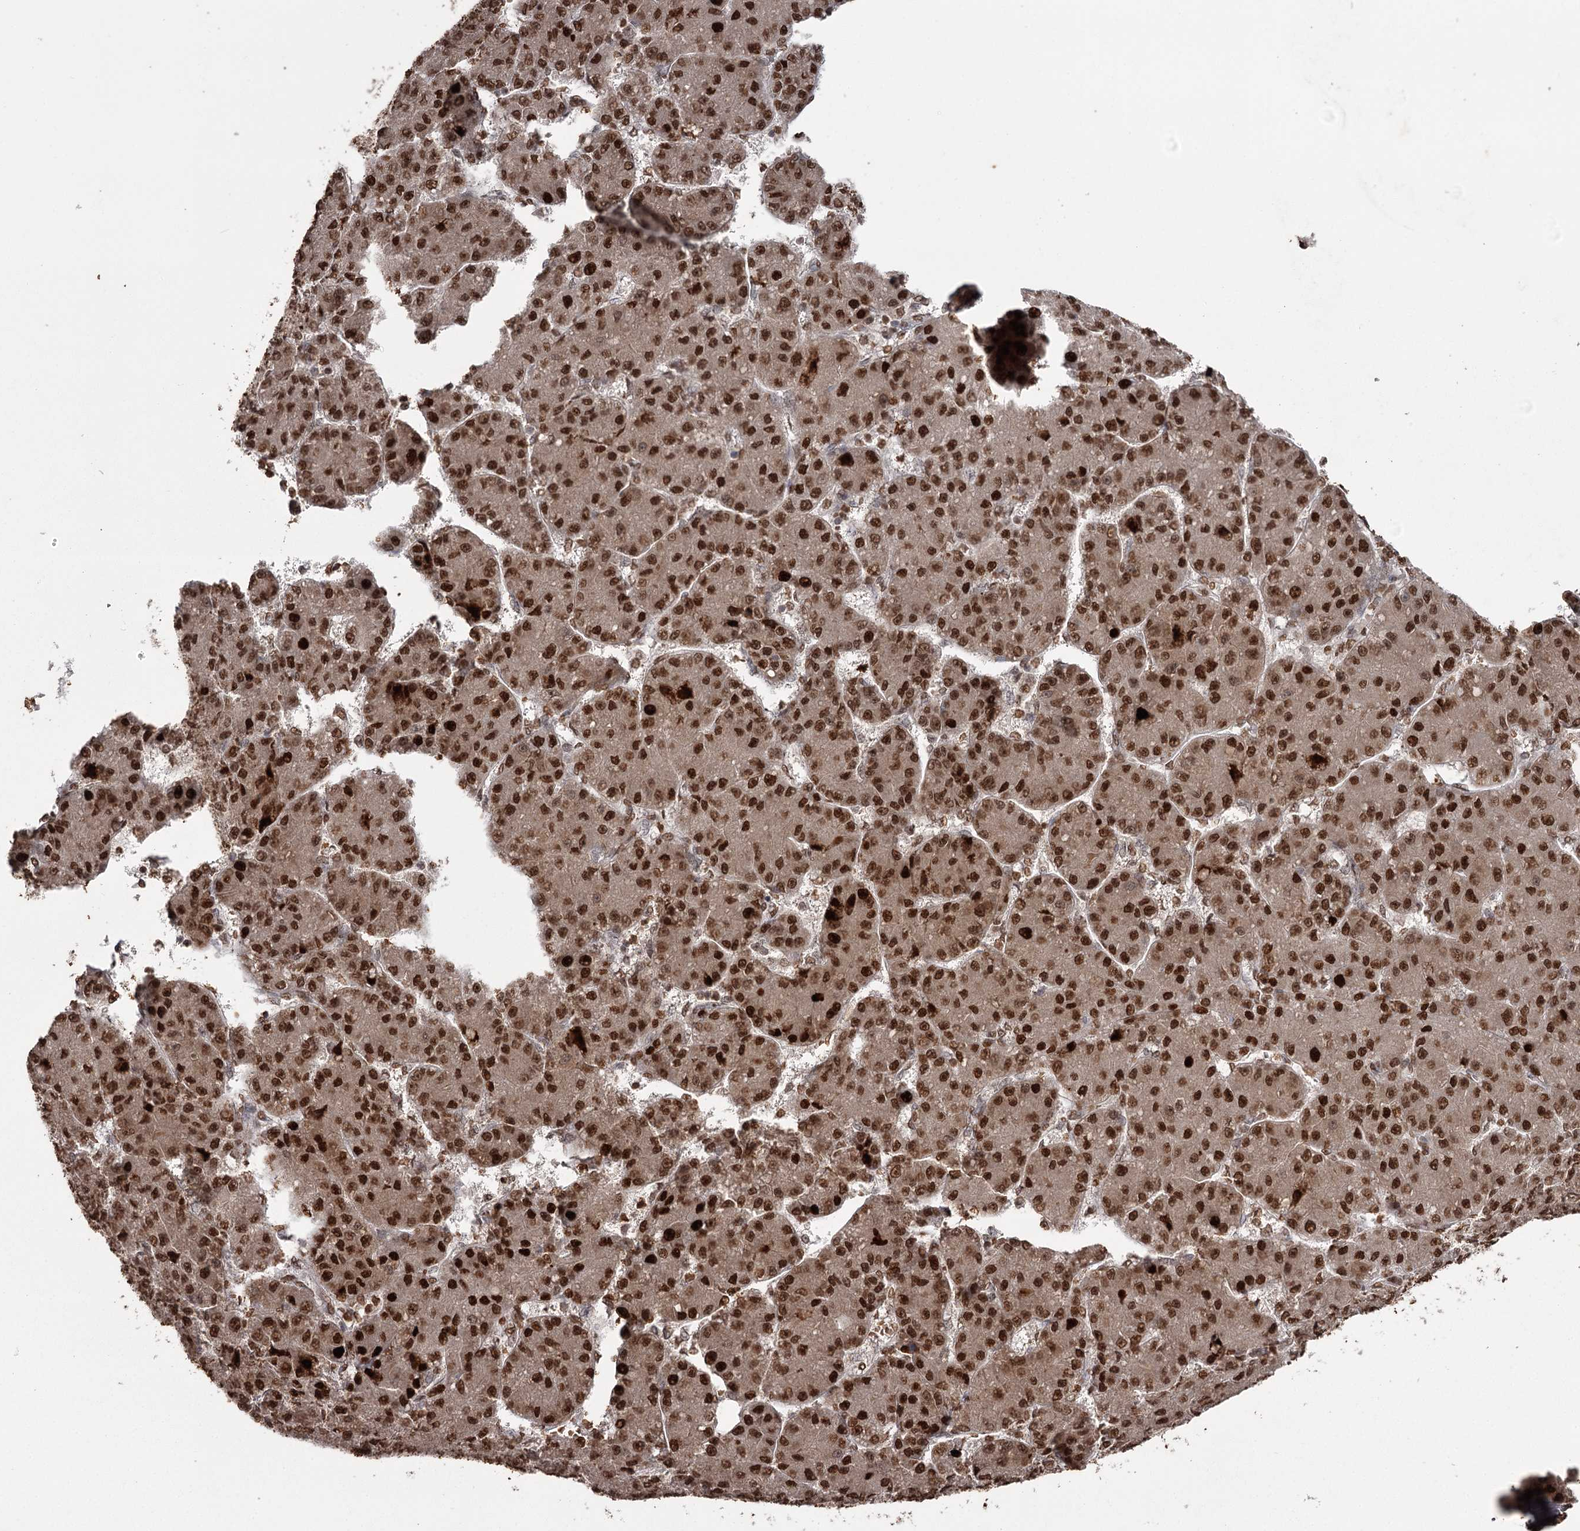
{"staining": {"intensity": "strong", "quantity": ">75%", "location": "nuclear"}, "tissue": "liver cancer", "cell_type": "Tumor cells", "image_type": "cancer", "snomed": [{"axis": "morphology", "description": "Carcinoma, Hepatocellular, NOS"}, {"axis": "topography", "description": "Liver"}], "caption": "Protein expression analysis of human liver hepatocellular carcinoma reveals strong nuclear expression in approximately >75% of tumor cells. The staining was performed using DAB to visualize the protein expression in brown, while the nuclei were stained in blue with hematoxylin (Magnification: 20x).", "gene": "THYN1", "patient": {"sex": "male", "age": 67}}